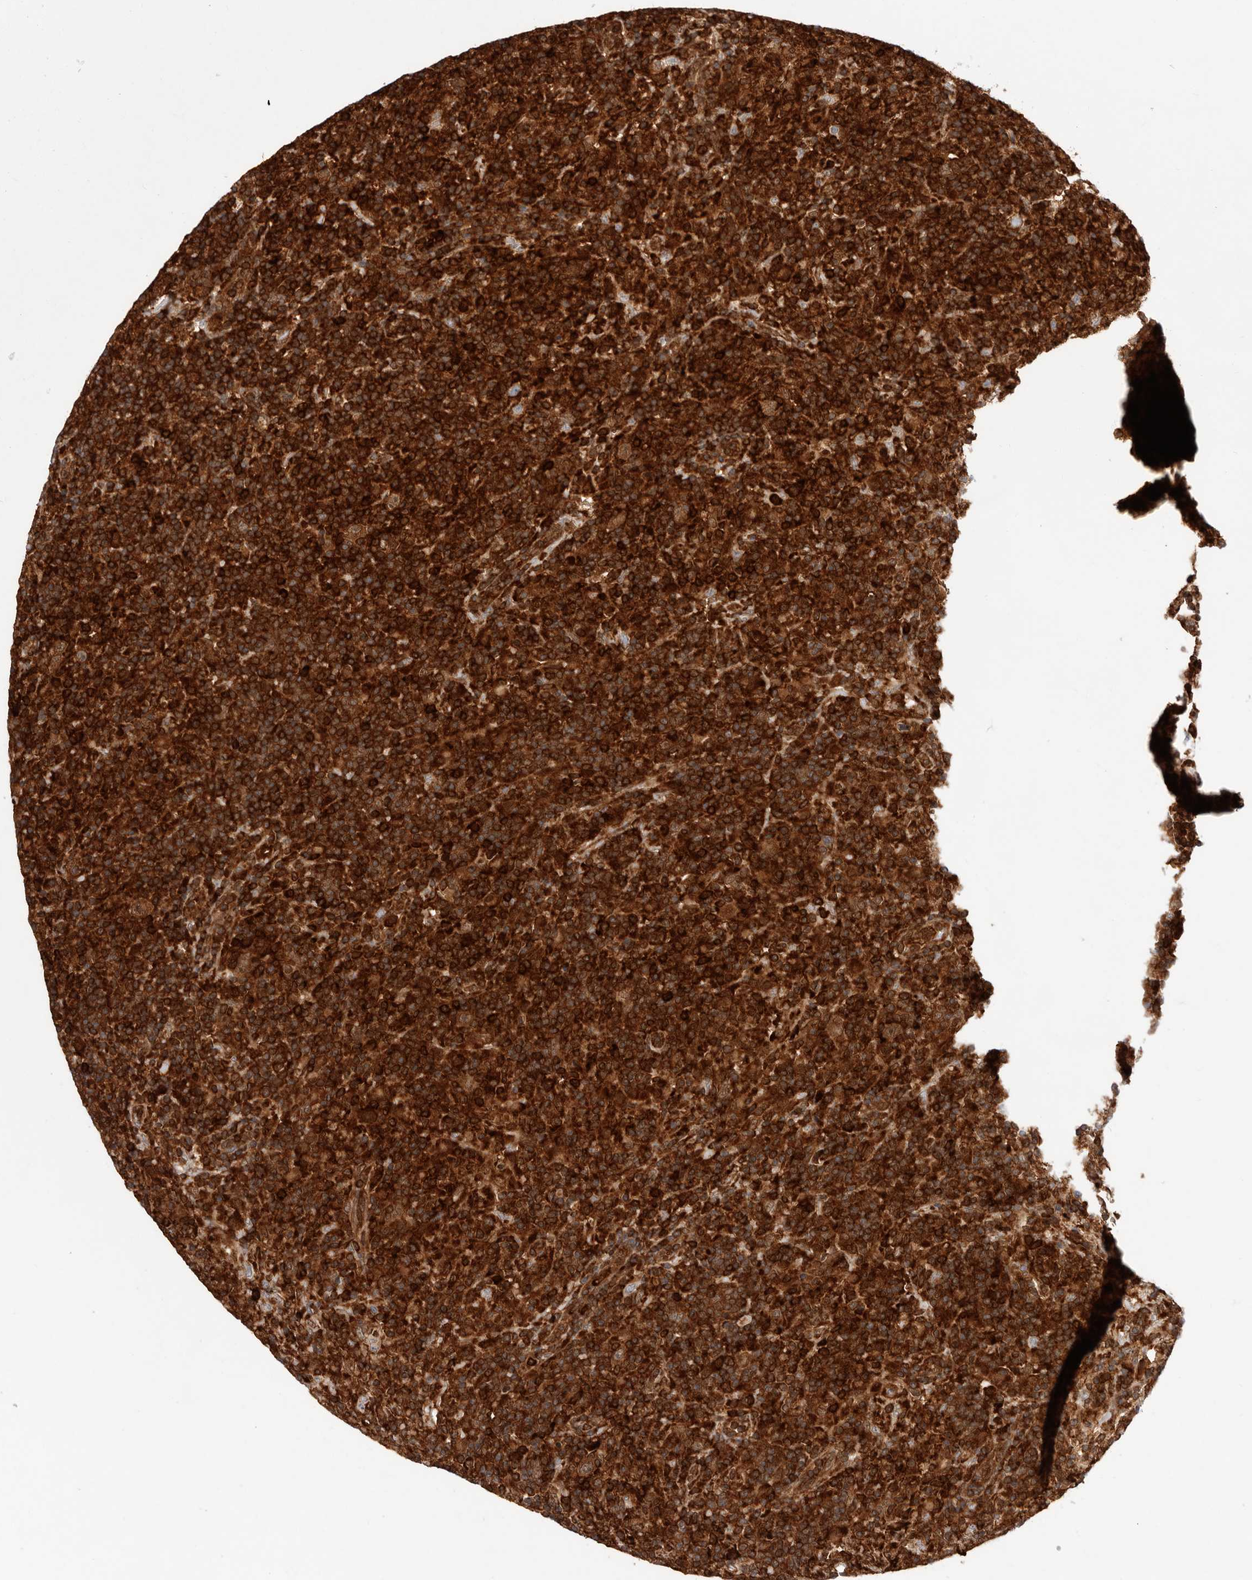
{"staining": {"intensity": "moderate", "quantity": ">75%", "location": "cytoplasmic/membranous"}, "tissue": "lymphoma", "cell_type": "Tumor cells", "image_type": "cancer", "snomed": [{"axis": "morphology", "description": "Hodgkin's disease, NOS"}, {"axis": "topography", "description": "Lymph node"}], "caption": "Lymphoma tissue demonstrates moderate cytoplasmic/membranous staining in approximately >75% of tumor cells, visualized by immunohistochemistry.", "gene": "RNF213", "patient": {"sex": "male", "age": 70}}